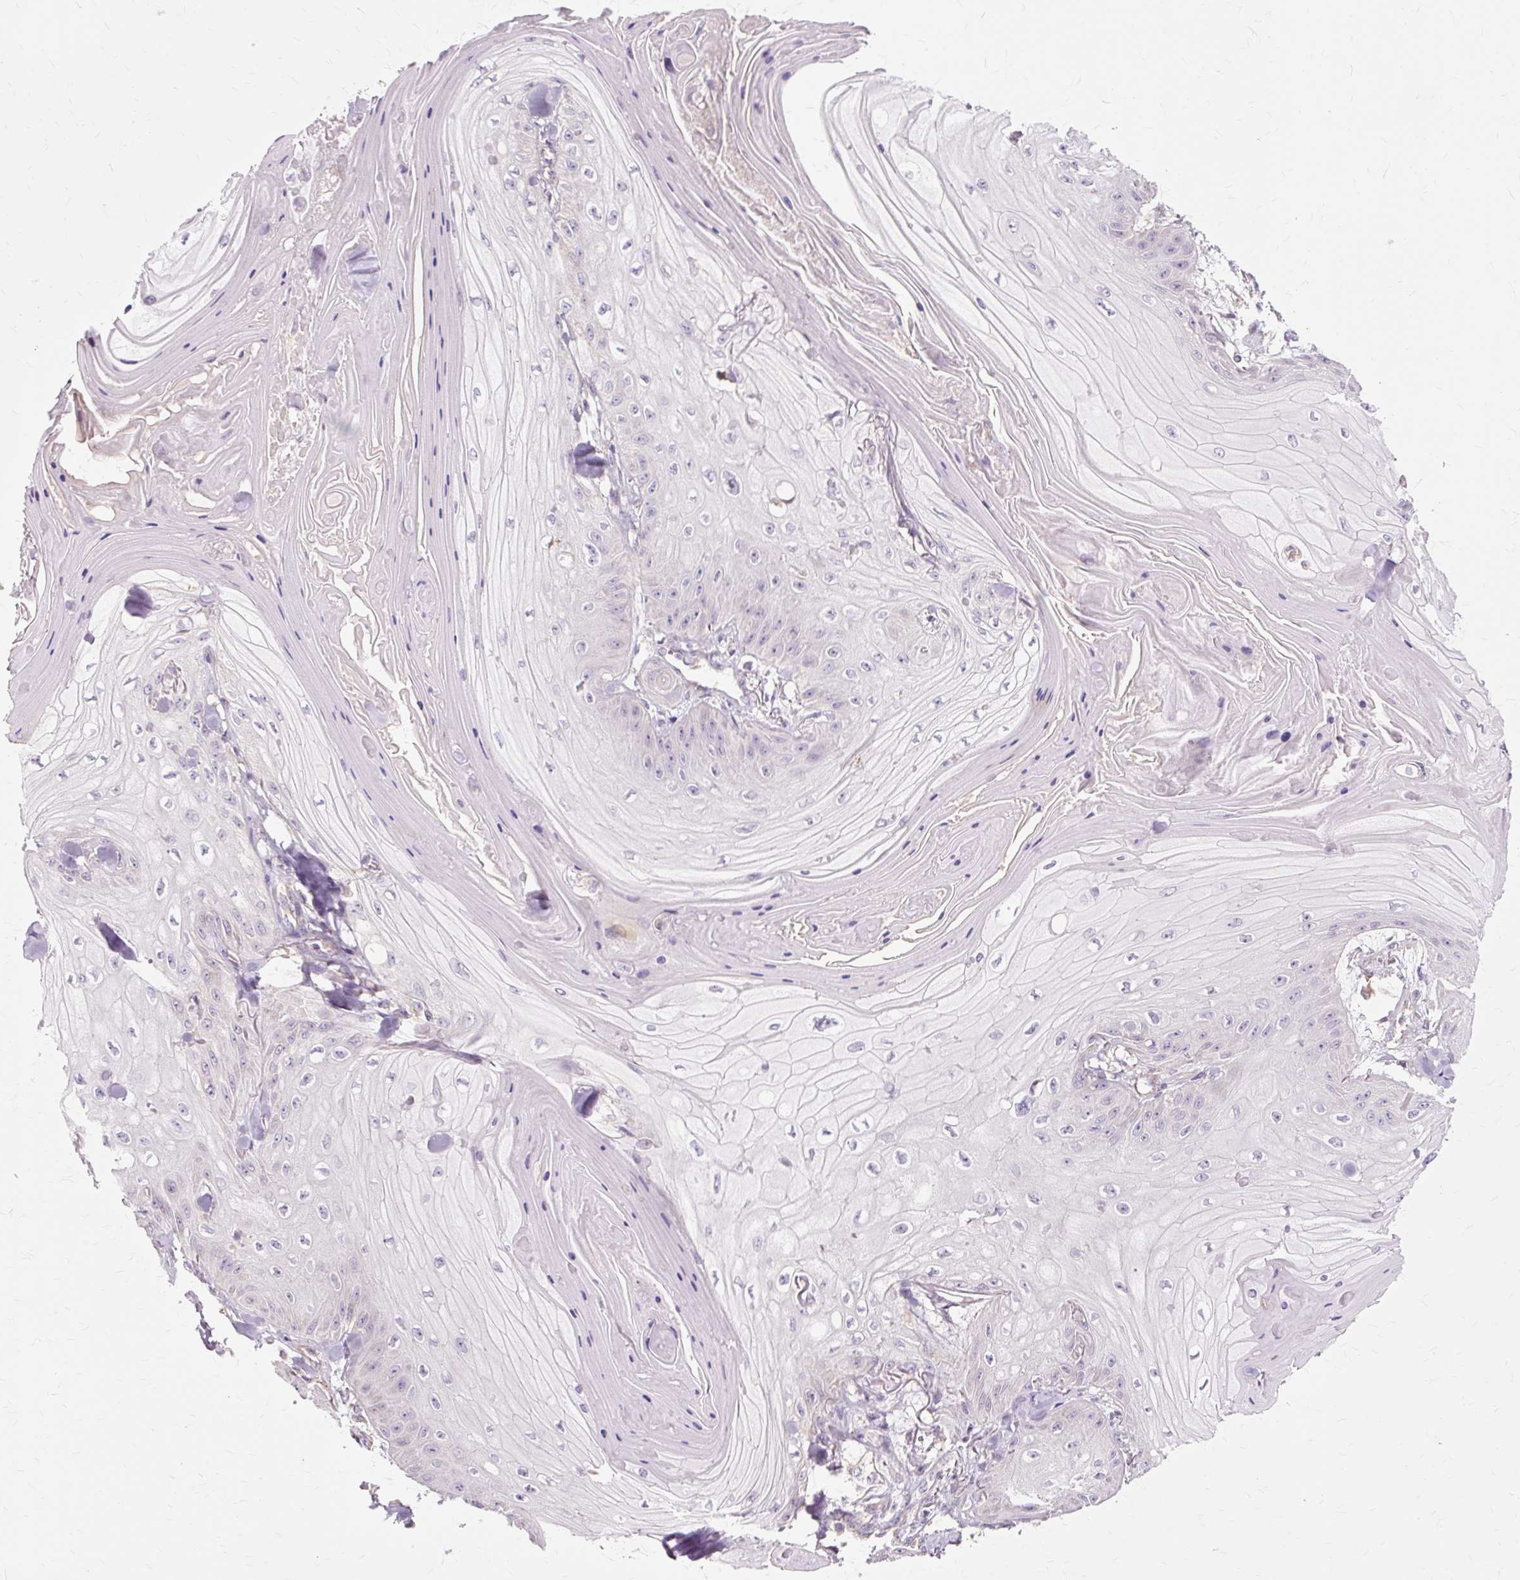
{"staining": {"intensity": "negative", "quantity": "none", "location": "none"}, "tissue": "skin cancer", "cell_type": "Tumor cells", "image_type": "cancer", "snomed": [{"axis": "morphology", "description": "Squamous cell carcinoma, NOS"}, {"axis": "topography", "description": "Skin"}], "caption": "Immunohistochemistry (IHC) histopathology image of neoplastic tissue: human squamous cell carcinoma (skin) stained with DAB (3,3'-diaminobenzidine) reveals no significant protein staining in tumor cells.", "gene": "PDZD2", "patient": {"sex": "male", "age": 74}}